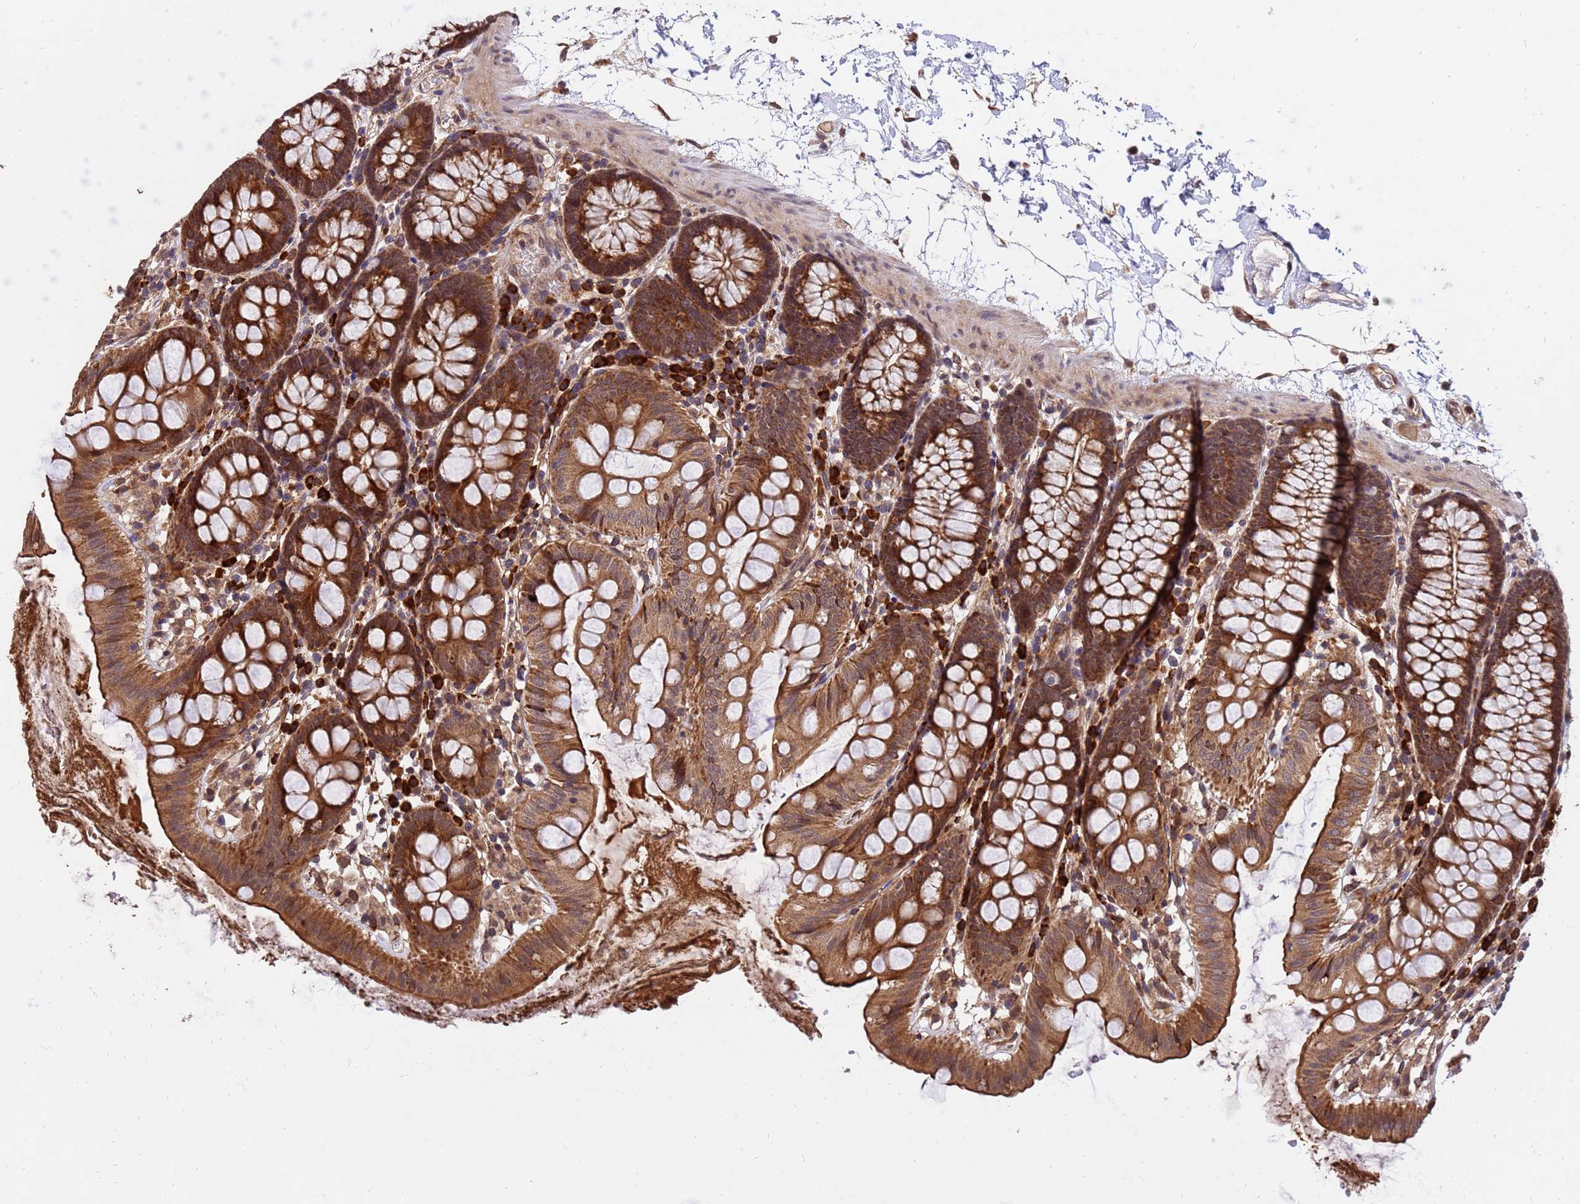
{"staining": {"intensity": "moderate", "quantity": ">75%", "location": "cytoplasmic/membranous"}, "tissue": "colon", "cell_type": "Endothelial cells", "image_type": "normal", "snomed": [{"axis": "morphology", "description": "Normal tissue, NOS"}, {"axis": "topography", "description": "Colon"}], "caption": "Protein expression by IHC demonstrates moderate cytoplasmic/membranous staining in approximately >75% of endothelial cells in unremarkable colon.", "gene": "ZNF619", "patient": {"sex": "male", "age": 75}}